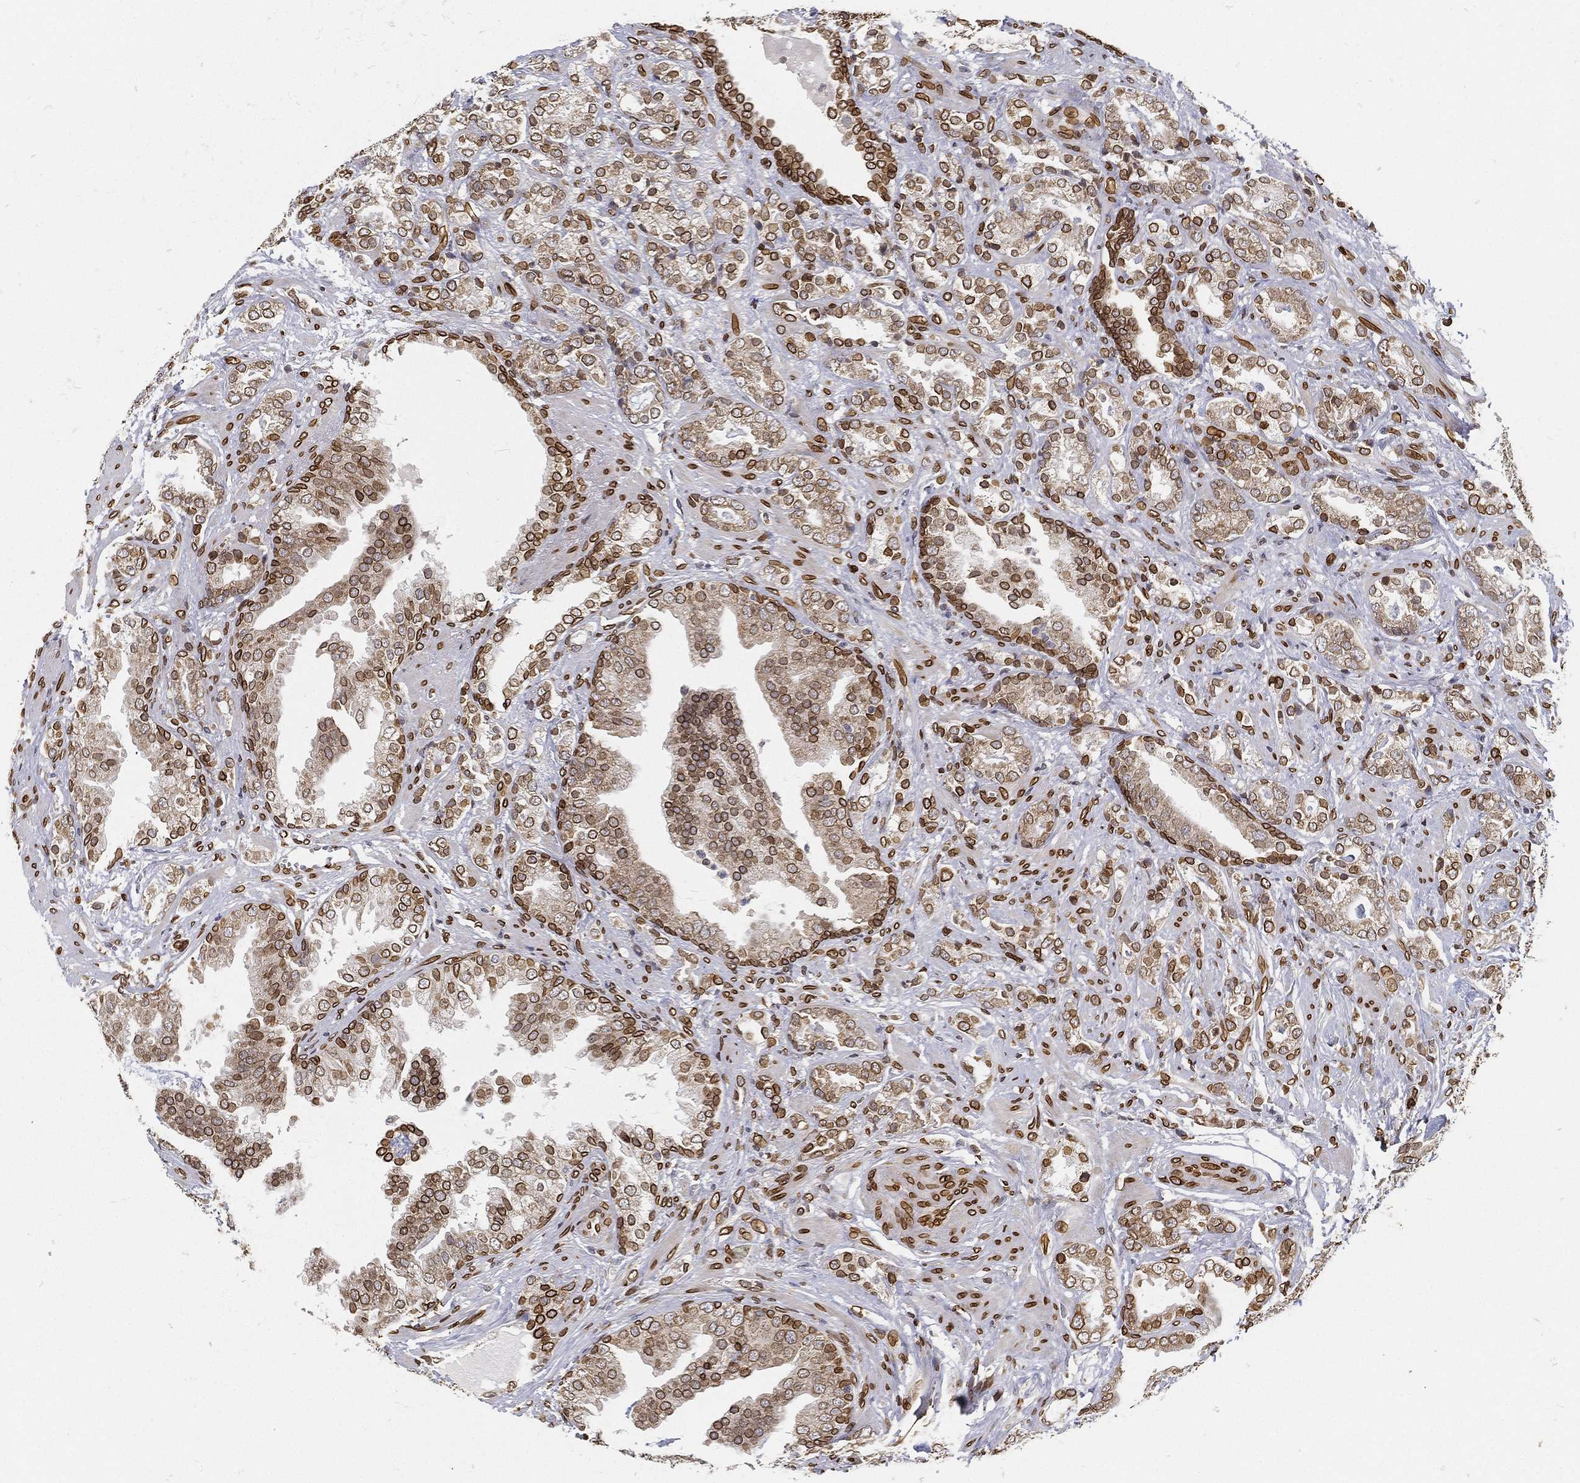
{"staining": {"intensity": "strong", "quantity": "25%-75%", "location": "cytoplasmic/membranous,nuclear"}, "tissue": "prostate cancer", "cell_type": "Tumor cells", "image_type": "cancer", "snomed": [{"axis": "morphology", "description": "Adenocarcinoma, NOS"}, {"axis": "topography", "description": "Prostate"}], "caption": "Protein expression analysis of prostate cancer (adenocarcinoma) demonstrates strong cytoplasmic/membranous and nuclear expression in about 25%-75% of tumor cells.", "gene": "PALB2", "patient": {"sex": "male", "age": 57}}